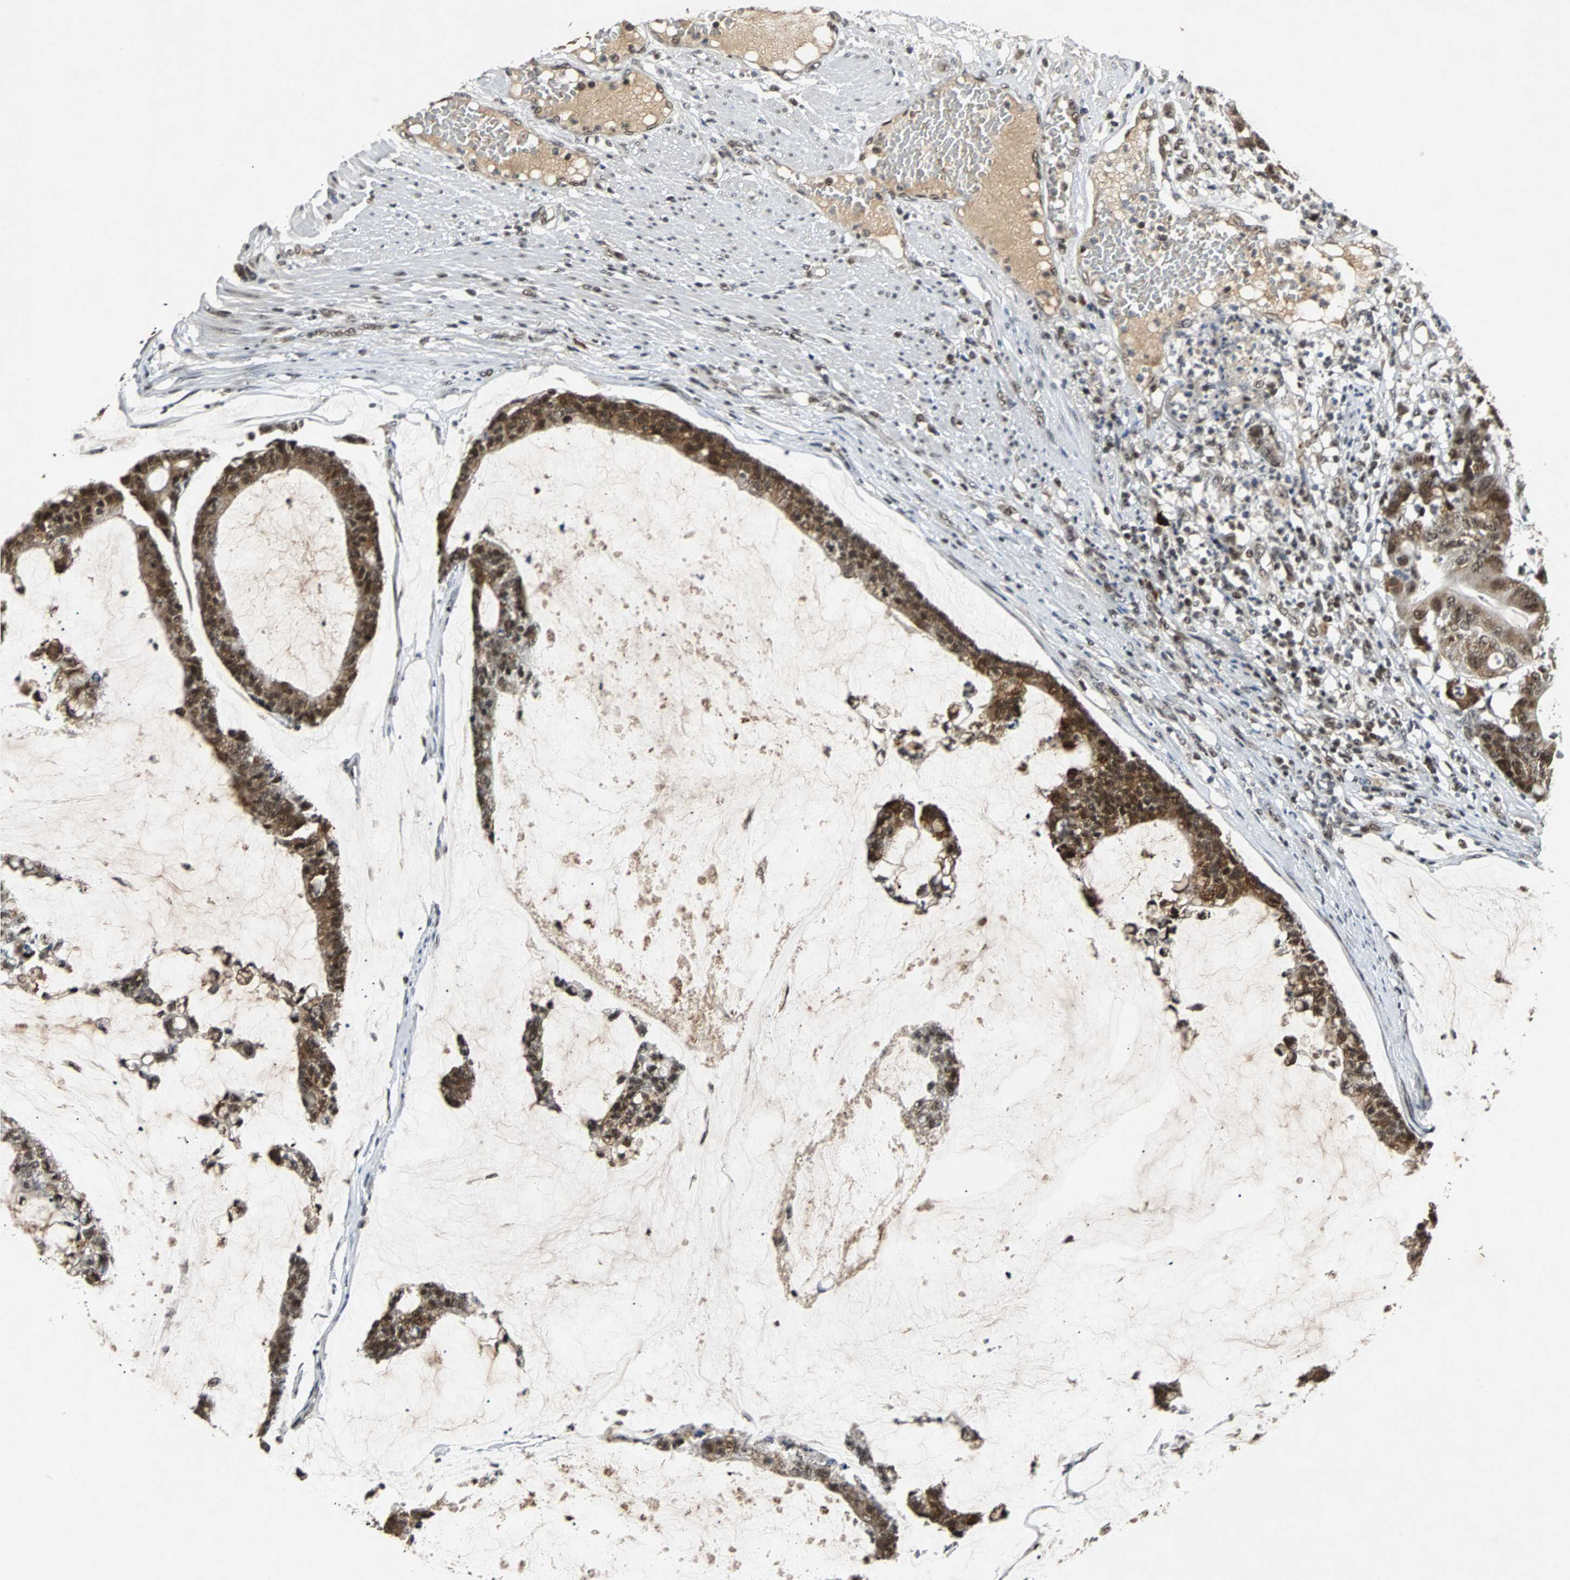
{"staining": {"intensity": "strong", "quantity": ">75%", "location": "nuclear"}, "tissue": "colorectal cancer", "cell_type": "Tumor cells", "image_type": "cancer", "snomed": [{"axis": "morphology", "description": "Adenocarcinoma, NOS"}, {"axis": "topography", "description": "Colon"}], "caption": "Immunohistochemical staining of human colorectal cancer demonstrates high levels of strong nuclear positivity in approximately >75% of tumor cells.", "gene": "TAF5", "patient": {"sex": "female", "age": 84}}